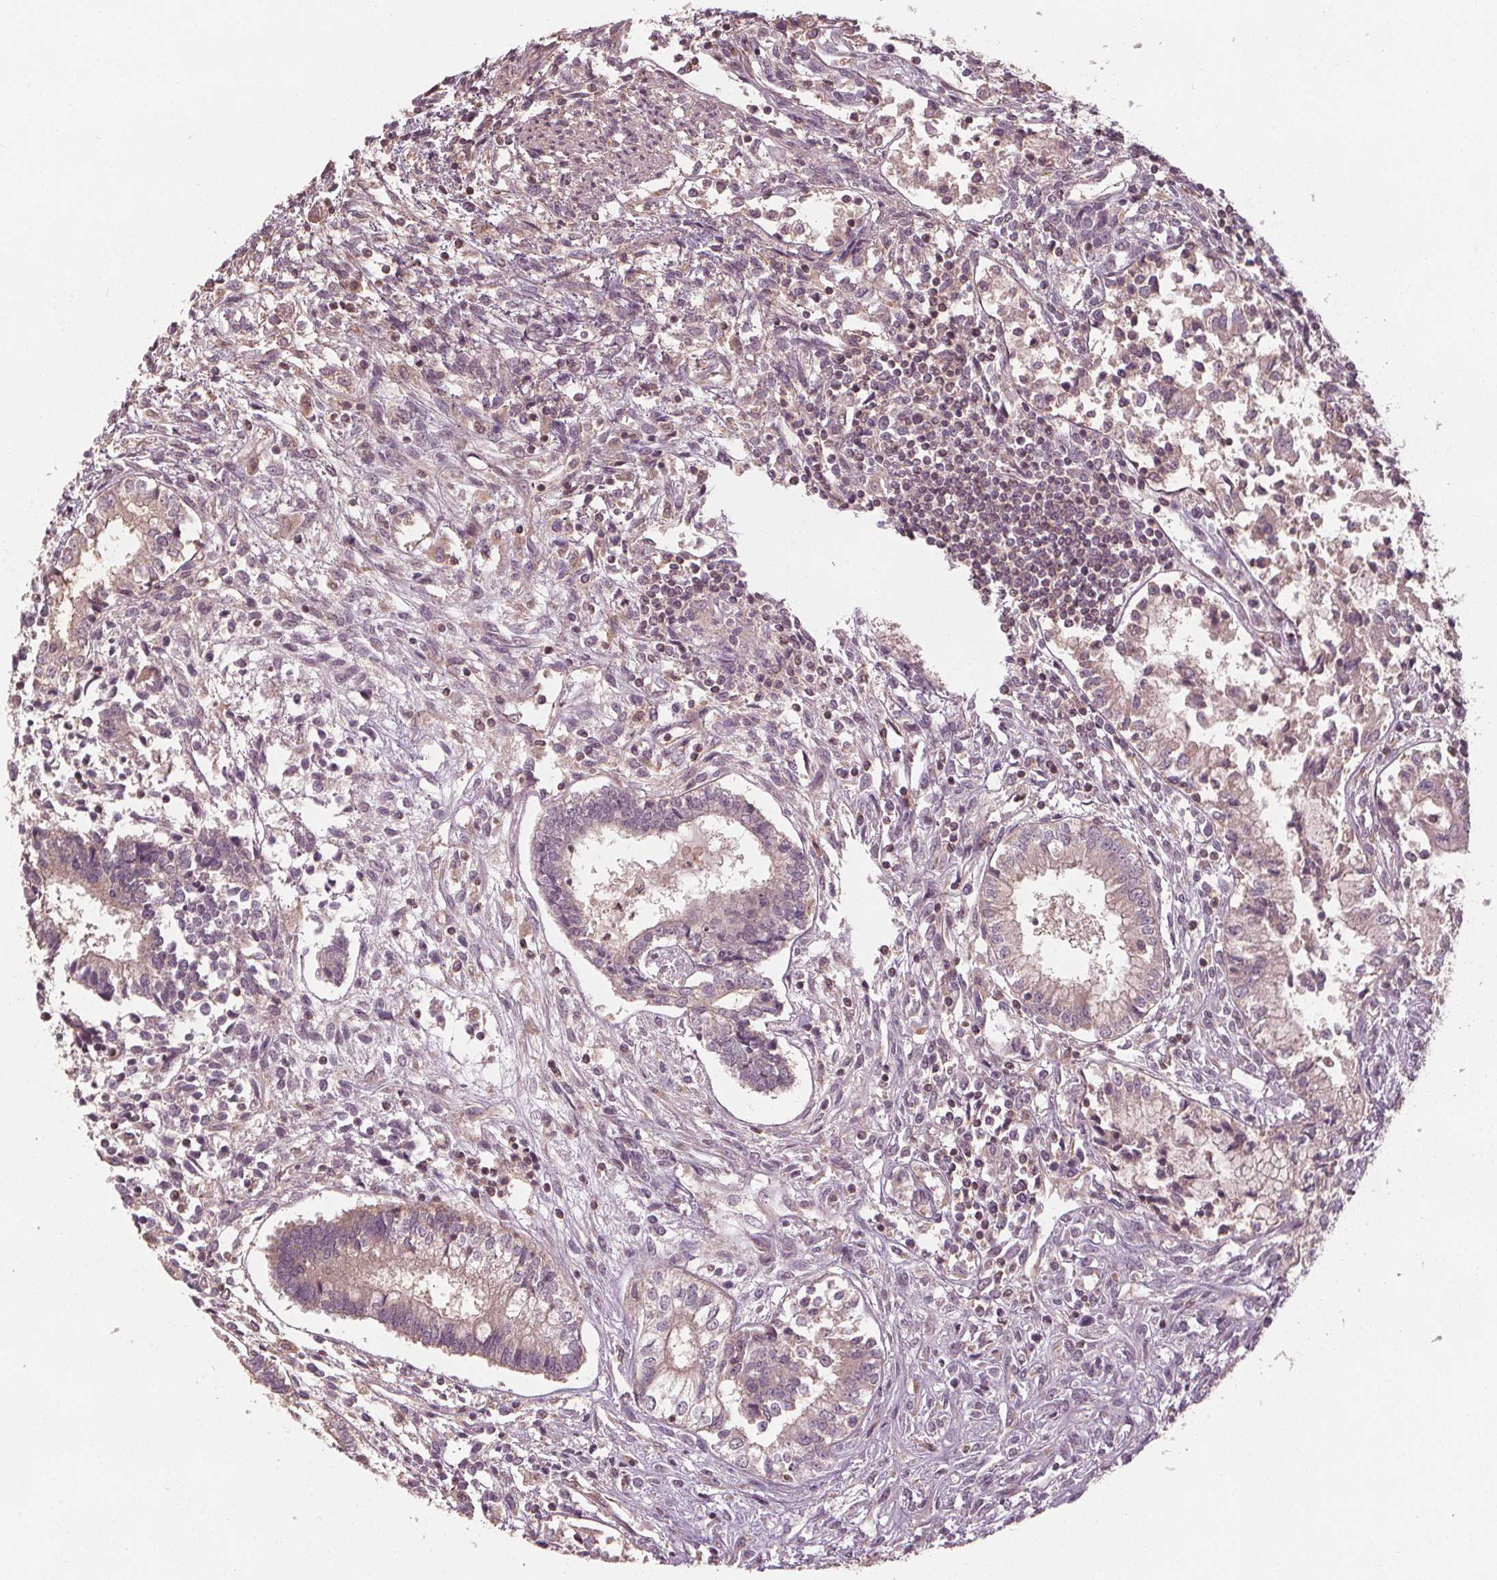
{"staining": {"intensity": "weak", "quantity": "<25%", "location": "cytoplasmic/membranous"}, "tissue": "testis cancer", "cell_type": "Tumor cells", "image_type": "cancer", "snomed": [{"axis": "morphology", "description": "Carcinoma, Embryonal, NOS"}, {"axis": "topography", "description": "Testis"}], "caption": "Immunohistochemistry of human embryonal carcinoma (testis) reveals no staining in tumor cells.", "gene": "GNB2", "patient": {"sex": "male", "age": 37}}